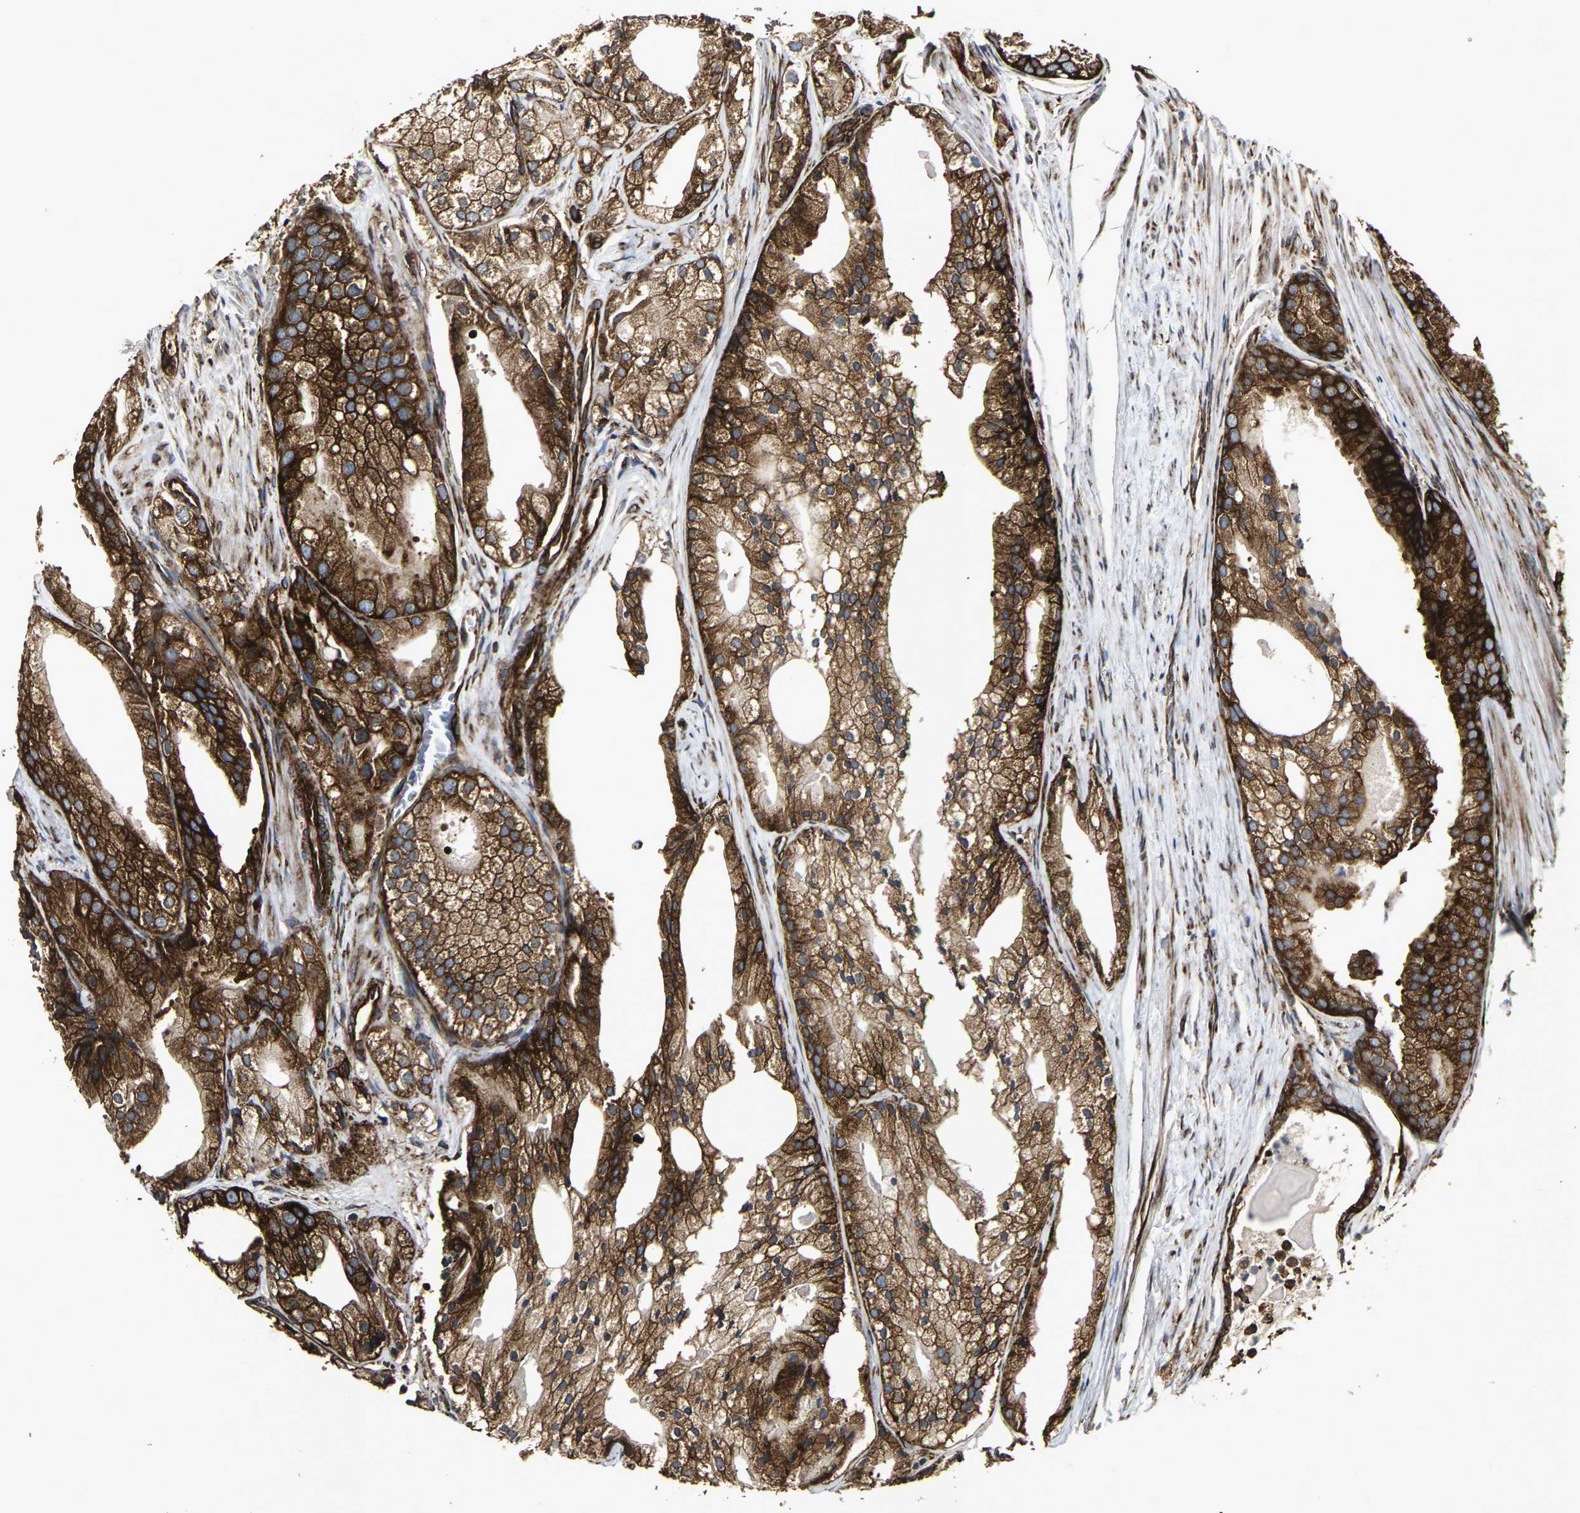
{"staining": {"intensity": "strong", "quantity": ">75%", "location": "cytoplasmic/membranous"}, "tissue": "prostate cancer", "cell_type": "Tumor cells", "image_type": "cancer", "snomed": [{"axis": "morphology", "description": "Adenocarcinoma, Low grade"}, {"axis": "topography", "description": "Prostate"}], "caption": "There is high levels of strong cytoplasmic/membranous positivity in tumor cells of prostate cancer, as demonstrated by immunohistochemical staining (brown color).", "gene": "MARCHF2", "patient": {"sex": "male", "age": 69}}